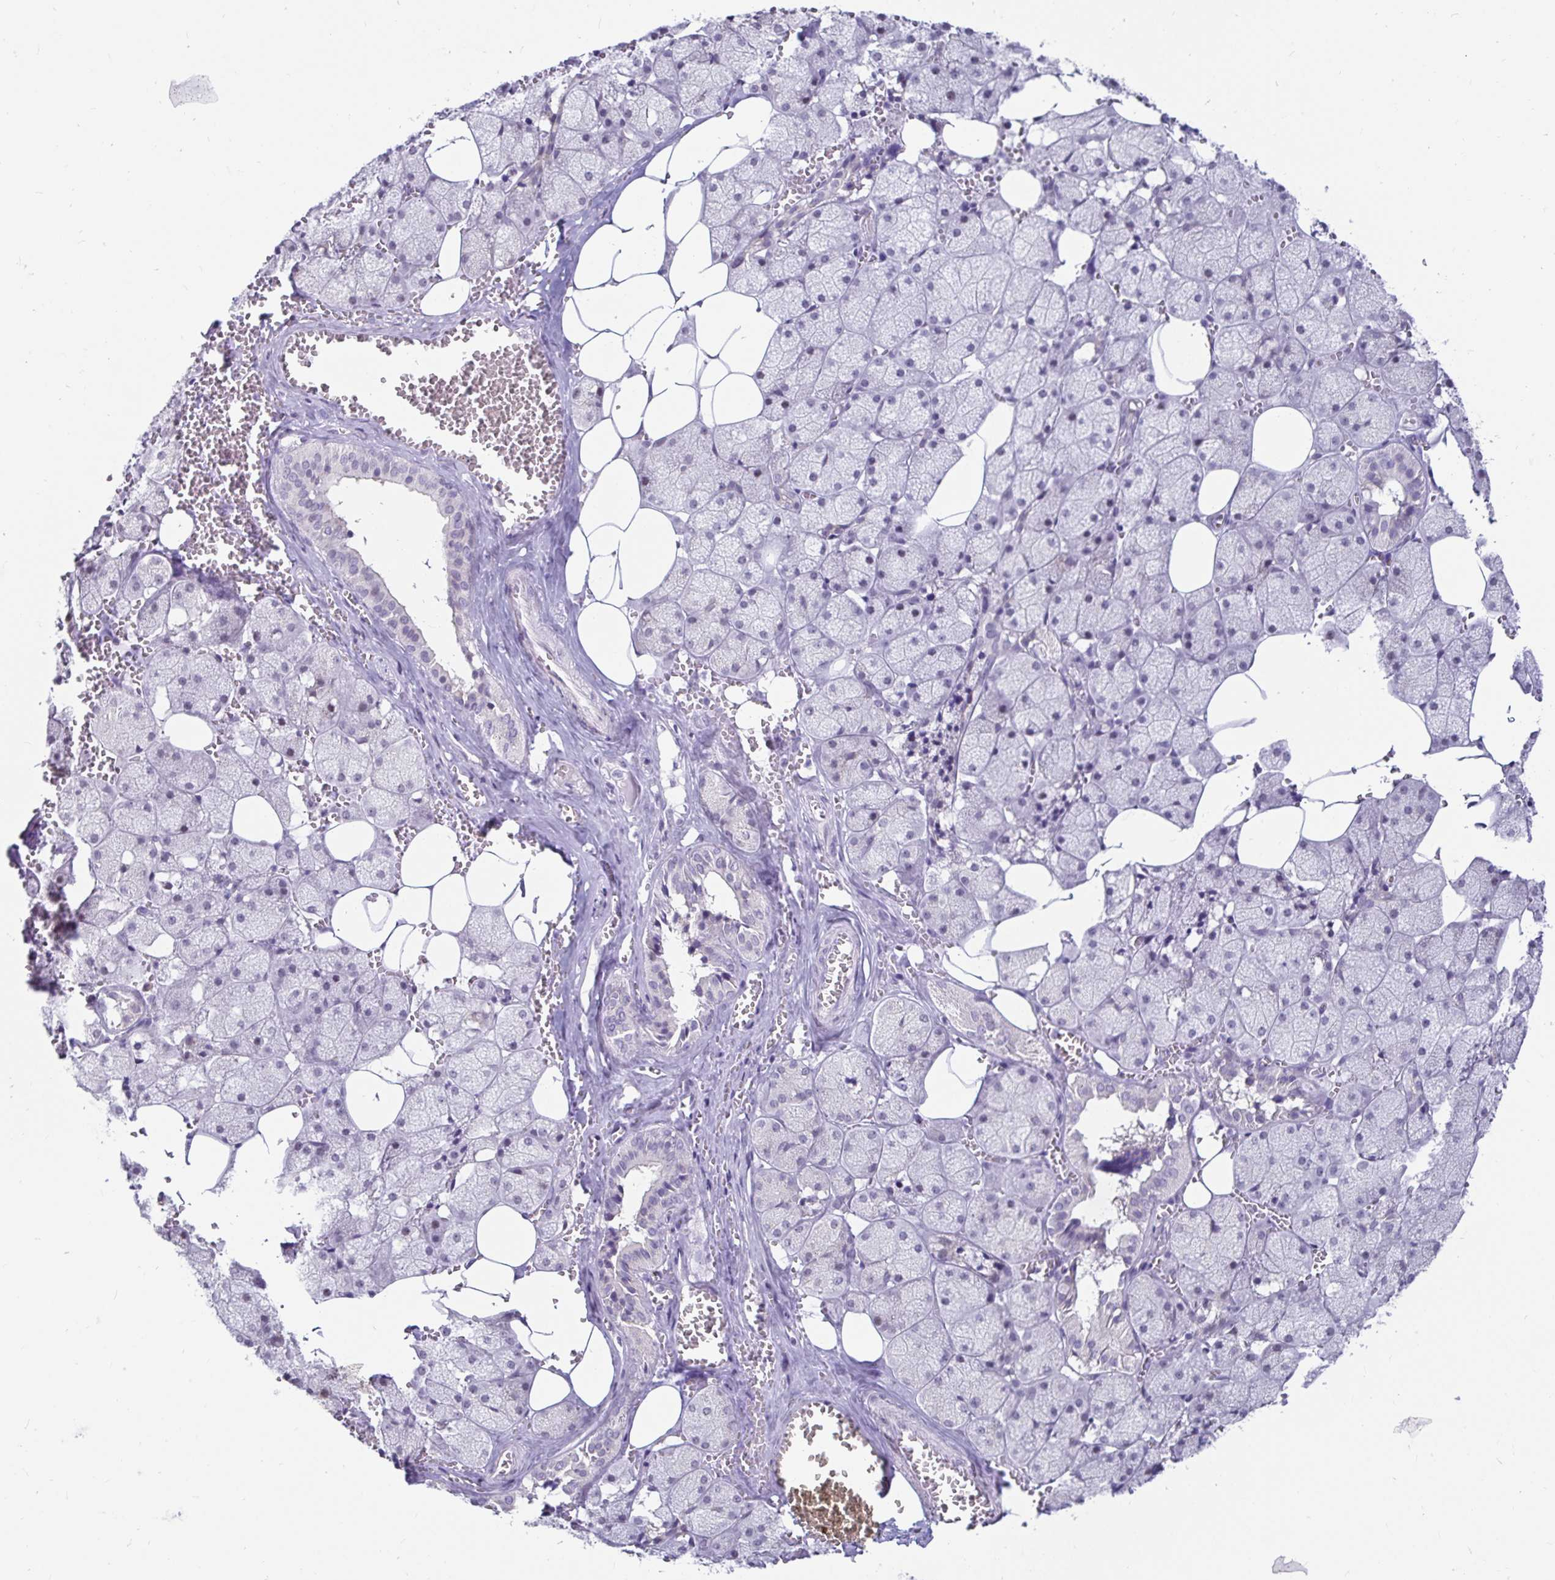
{"staining": {"intensity": "strong", "quantity": "<25%", "location": "nuclear"}, "tissue": "salivary gland", "cell_type": "Glandular cells", "image_type": "normal", "snomed": [{"axis": "morphology", "description": "Normal tissue, NOS"}, {"axis": "topography", "description": "Salivary gland"}, {"axis": "topography", "description": "Peripheral nerve tissue"}], "caption": "Glandular cells exhibit medium levels of strong nuclear positivity in approximately <25% of cells in unremarkable human salivary gland. (IHC, brightfield microscopy, high magnification).", "gene": "ANLN", "patient": {"sex": "male", "age": 38}}